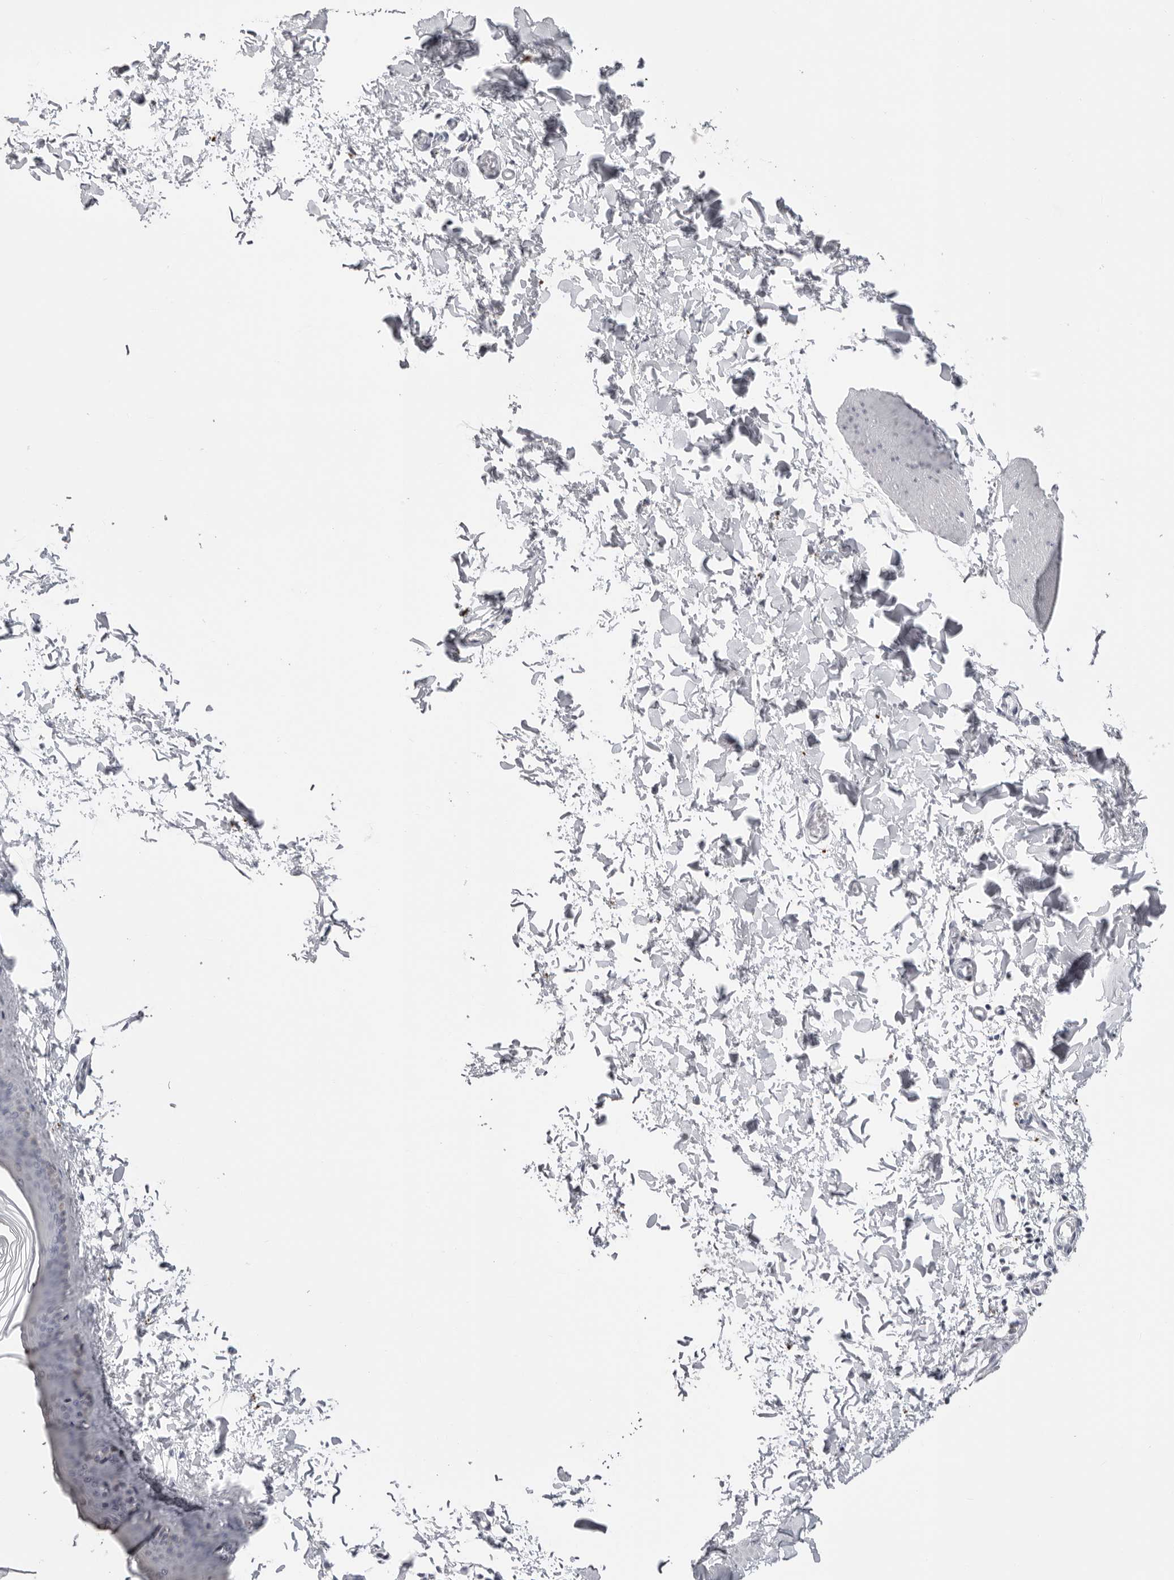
{"staining": {"intensity": "negative", "quantity": "none", "location": "none"}, "tissue": "skin", "cell_type": "Fibroblasts", "image_type": "normal", "snomed": [{"axis": "morphology", "description": "Normal tissue, NOS"}, {"axis": "topography", "description": "Skin"}], "caption": "High magnification brightfield microscopy of normal skin stained with DAB (3,3'-diaminobenzidine) (brown) and counterstained with hematoxylin (blue): fibroblasts show no significant staining.", "gene": "IL25", "patient": {"sex": "female", "age": 27}}